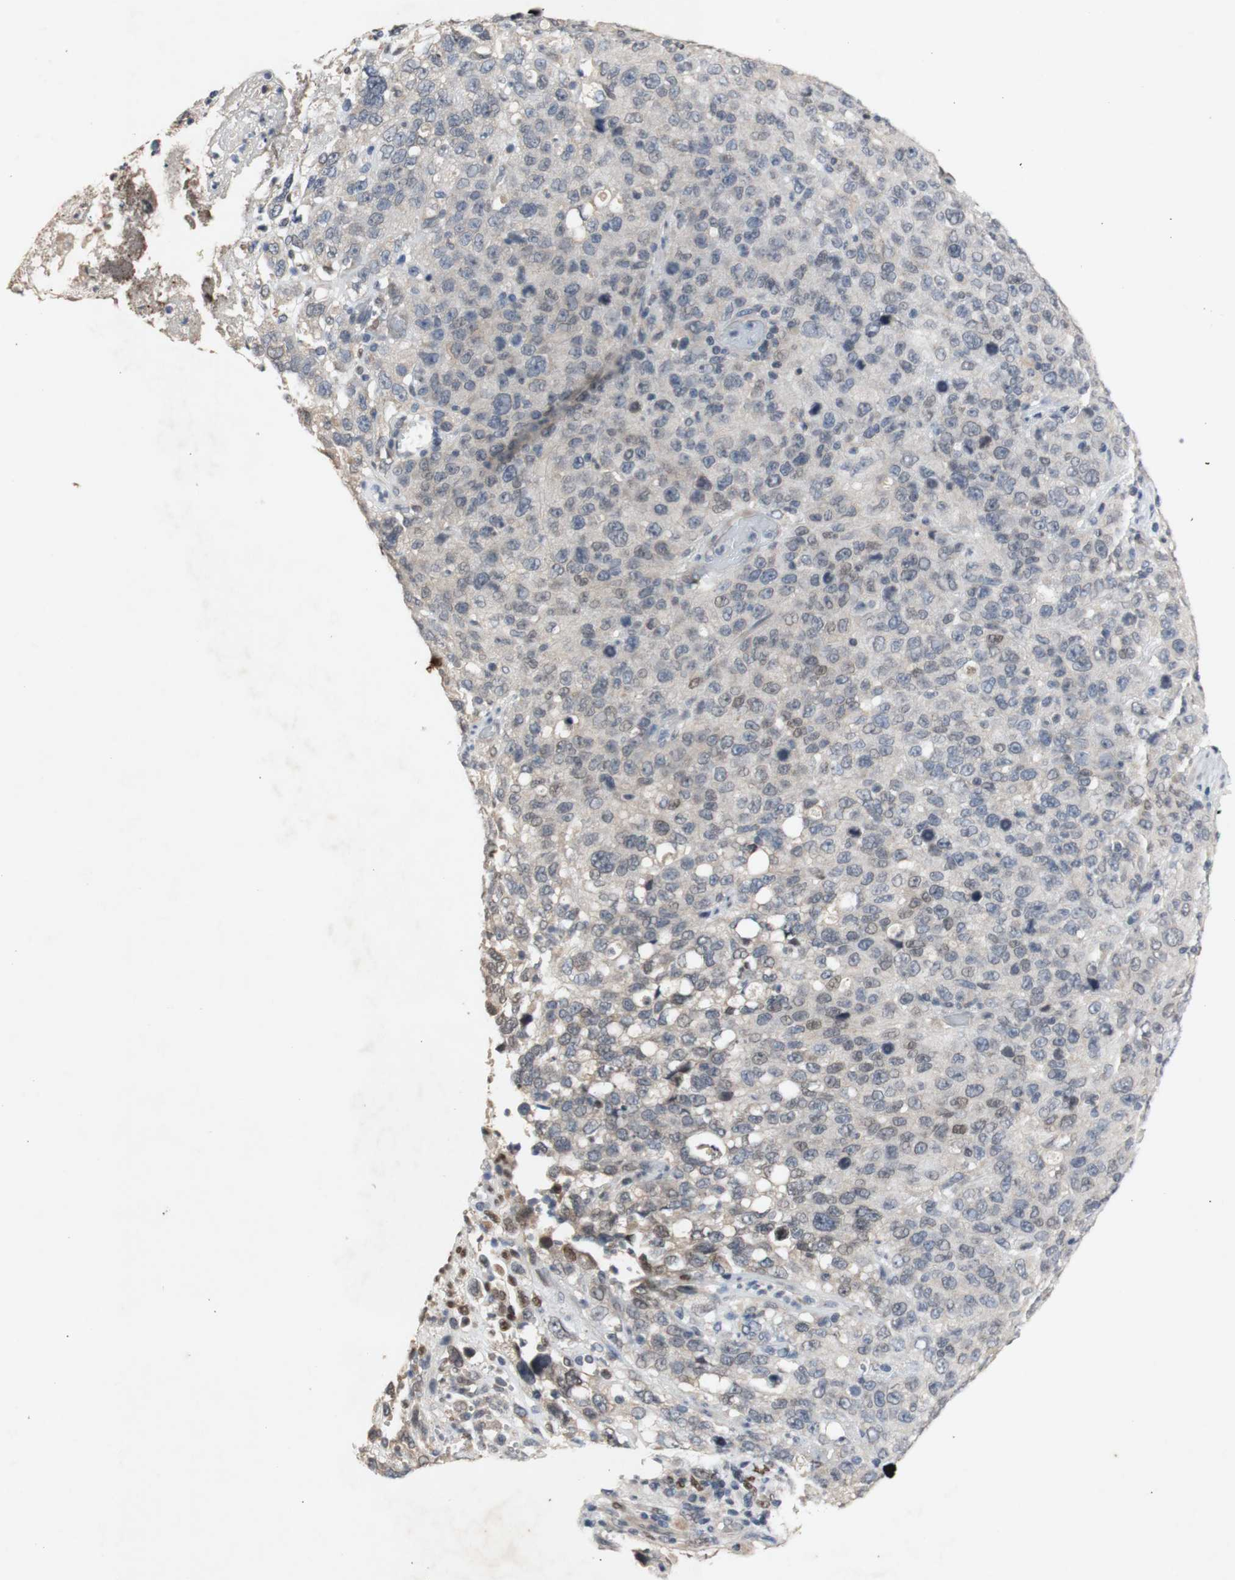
{"staining": {"intensity": "negative", "quantity": "none", "location": "none"}, "tissue": "stomach cancer", "cell_type": "Tumor cells", "image_type": "cancer", "snomed": [{"axis": "morphology", "description": "Normal tissue, NOS"}, {"axis": "morphology", "description": "Adenocarcinoma, NOS"}, {"axis": "topography", "description": "Stomach"}], "caption": "This micrograph is of stomach cancer stained with IHC to label a protein in brown with the nuclei are counter-stained blue. There is no expression in tumor cells.", "gene": "FOSB", "patient": {"sex": "male", "age": 48}}